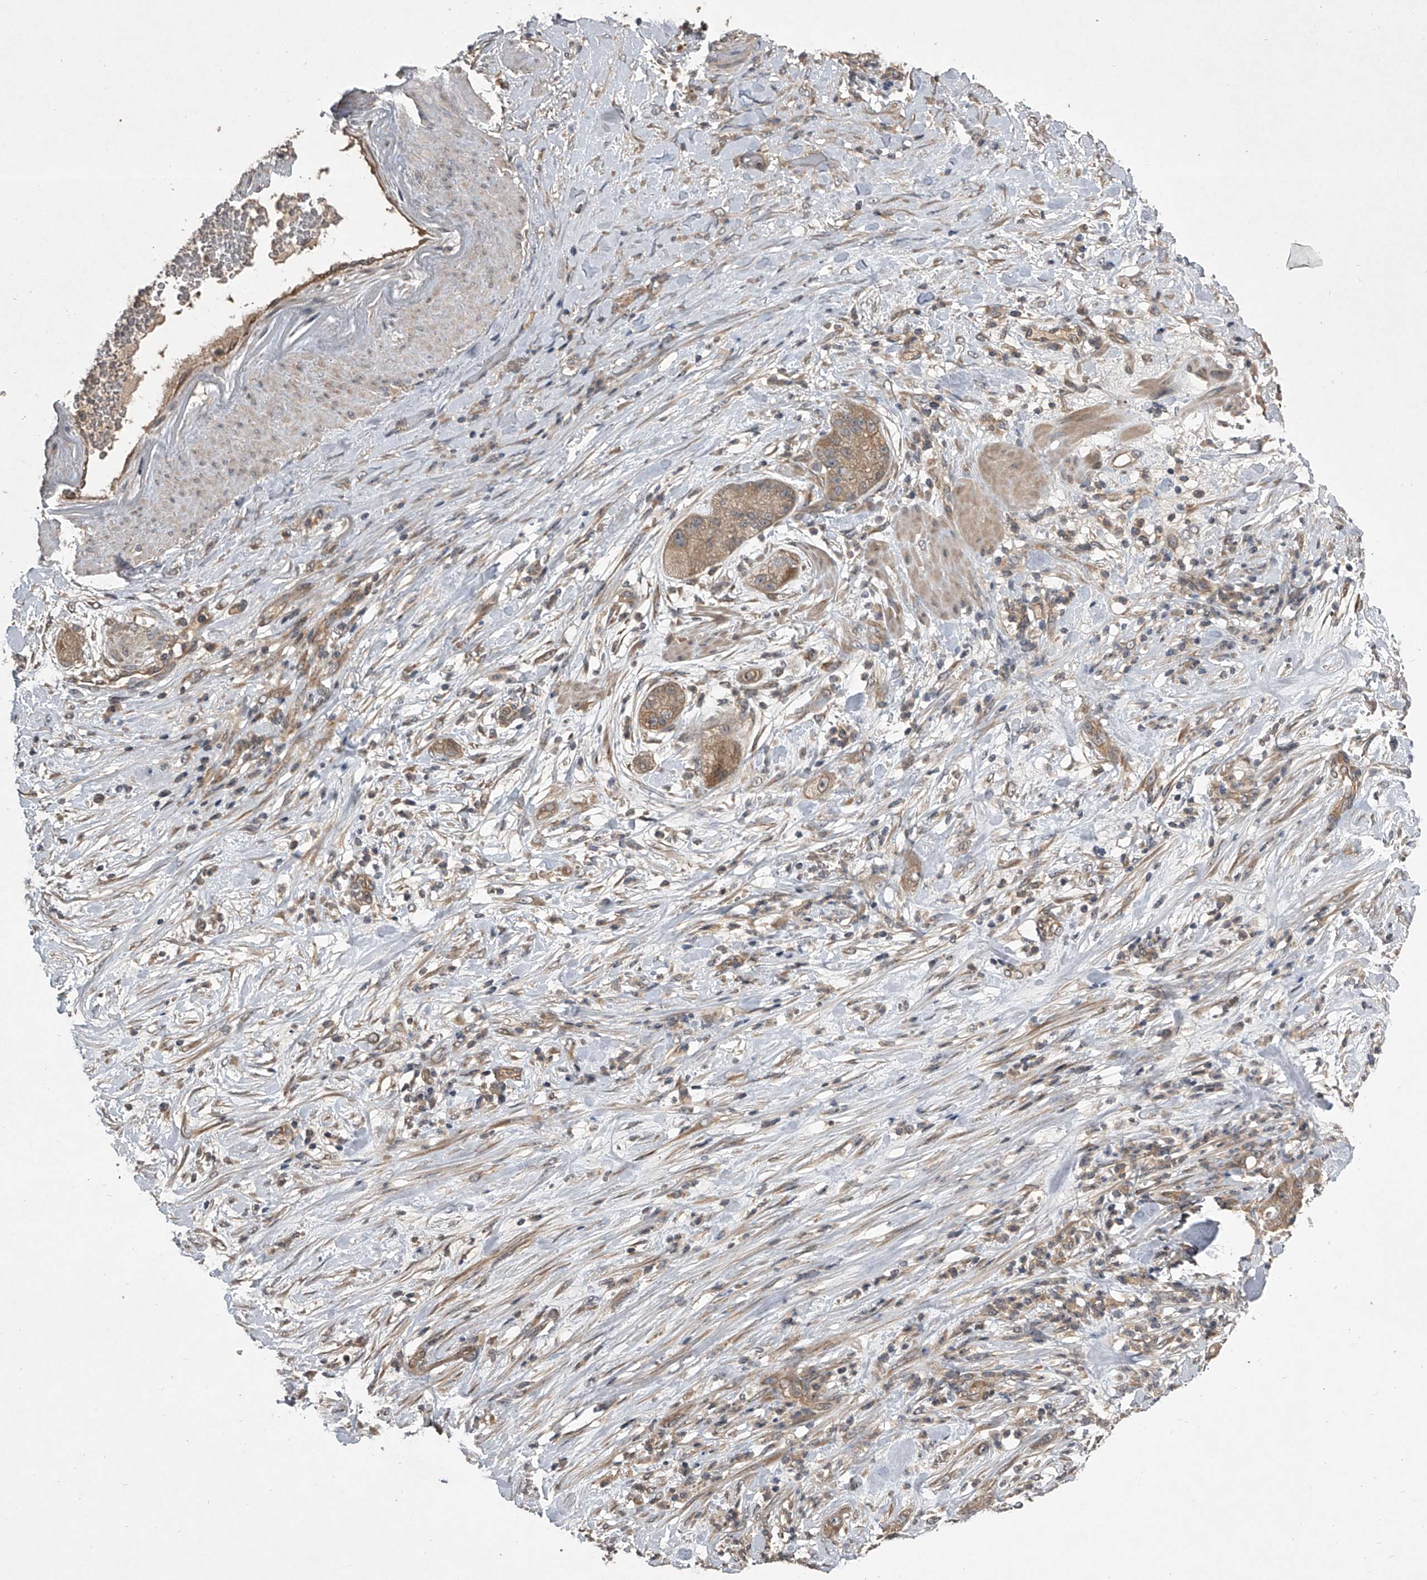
{"staining": {"intensity": "weak", "quantity": ">75%", "location": "cytoplasmic/membranous"}, "tissue": "pancreatic cancer", "cell_type": "Tumor cells", "image_type": "cancer", "snomed": [{"axis": "morphology", "description": "Adenocarcinoma, NOS"}, {"axis": "topography", "description": "Pancreas"}], "caption": "DAB immunohistochemical staining of human pancreatic adenocarcinoma exhibits weak cytoplasmic/membranous protein positivity in approximately >75% of tumor cells.", "gene": "NFS1", "patient": {"sex": "female", "age": 78}}